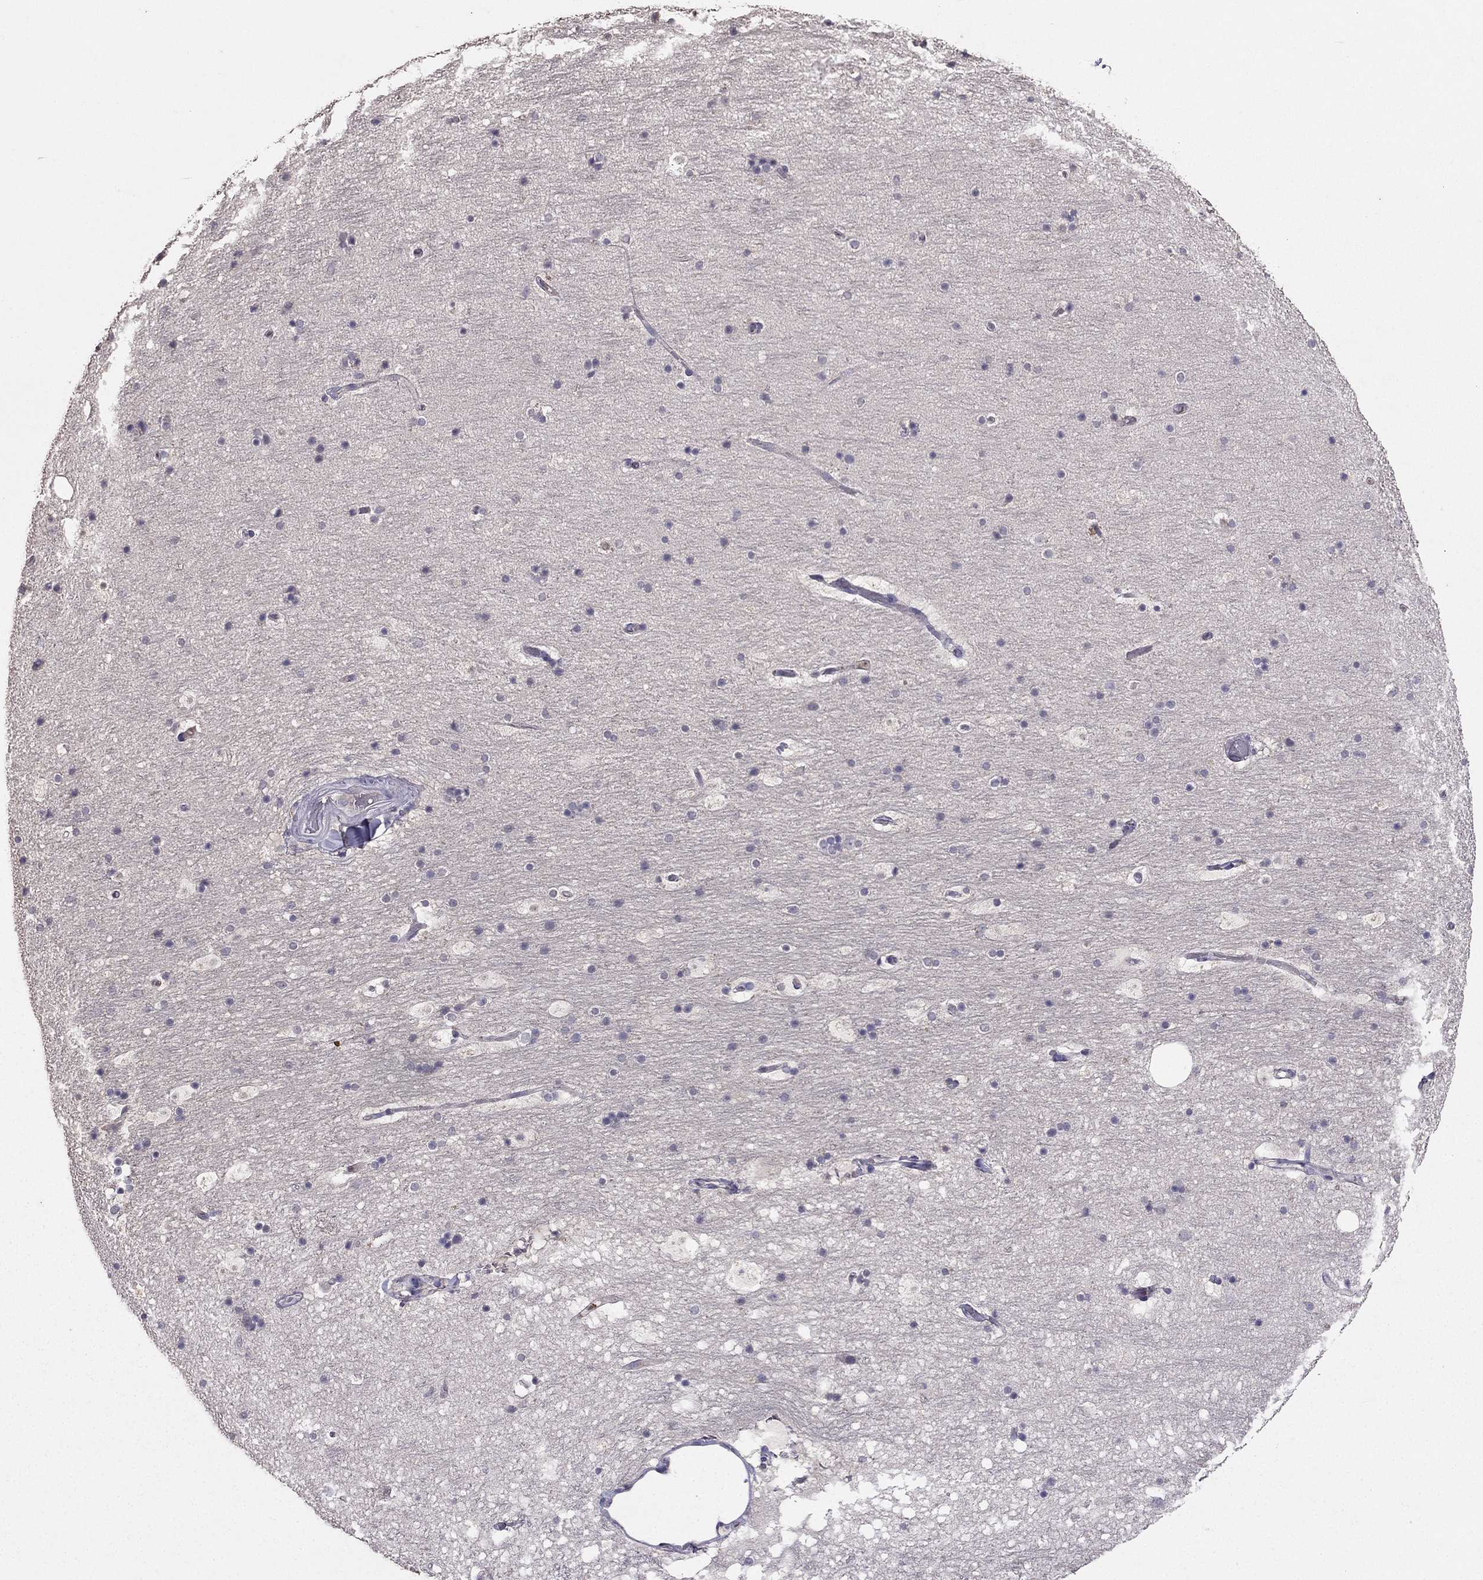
{"staining": {"intensity": "negative", "quantity": "none", "location": "none"}, "tissue": "hippocampus", "cell_type": "Glial cells", "image_type": "normal", "snomed": [{"axis": "morphology", "description": "Normal tissue, NOS"}, {"axis": "topography", "description": "Hippocampus"}], "caption": "A high-resolution image shows IHC staining of benign hippocampus, which demonstrates no significant positivity in glial cells.", "gene": "RFLNB", "patient": {"sex": "male", "age": 51}}